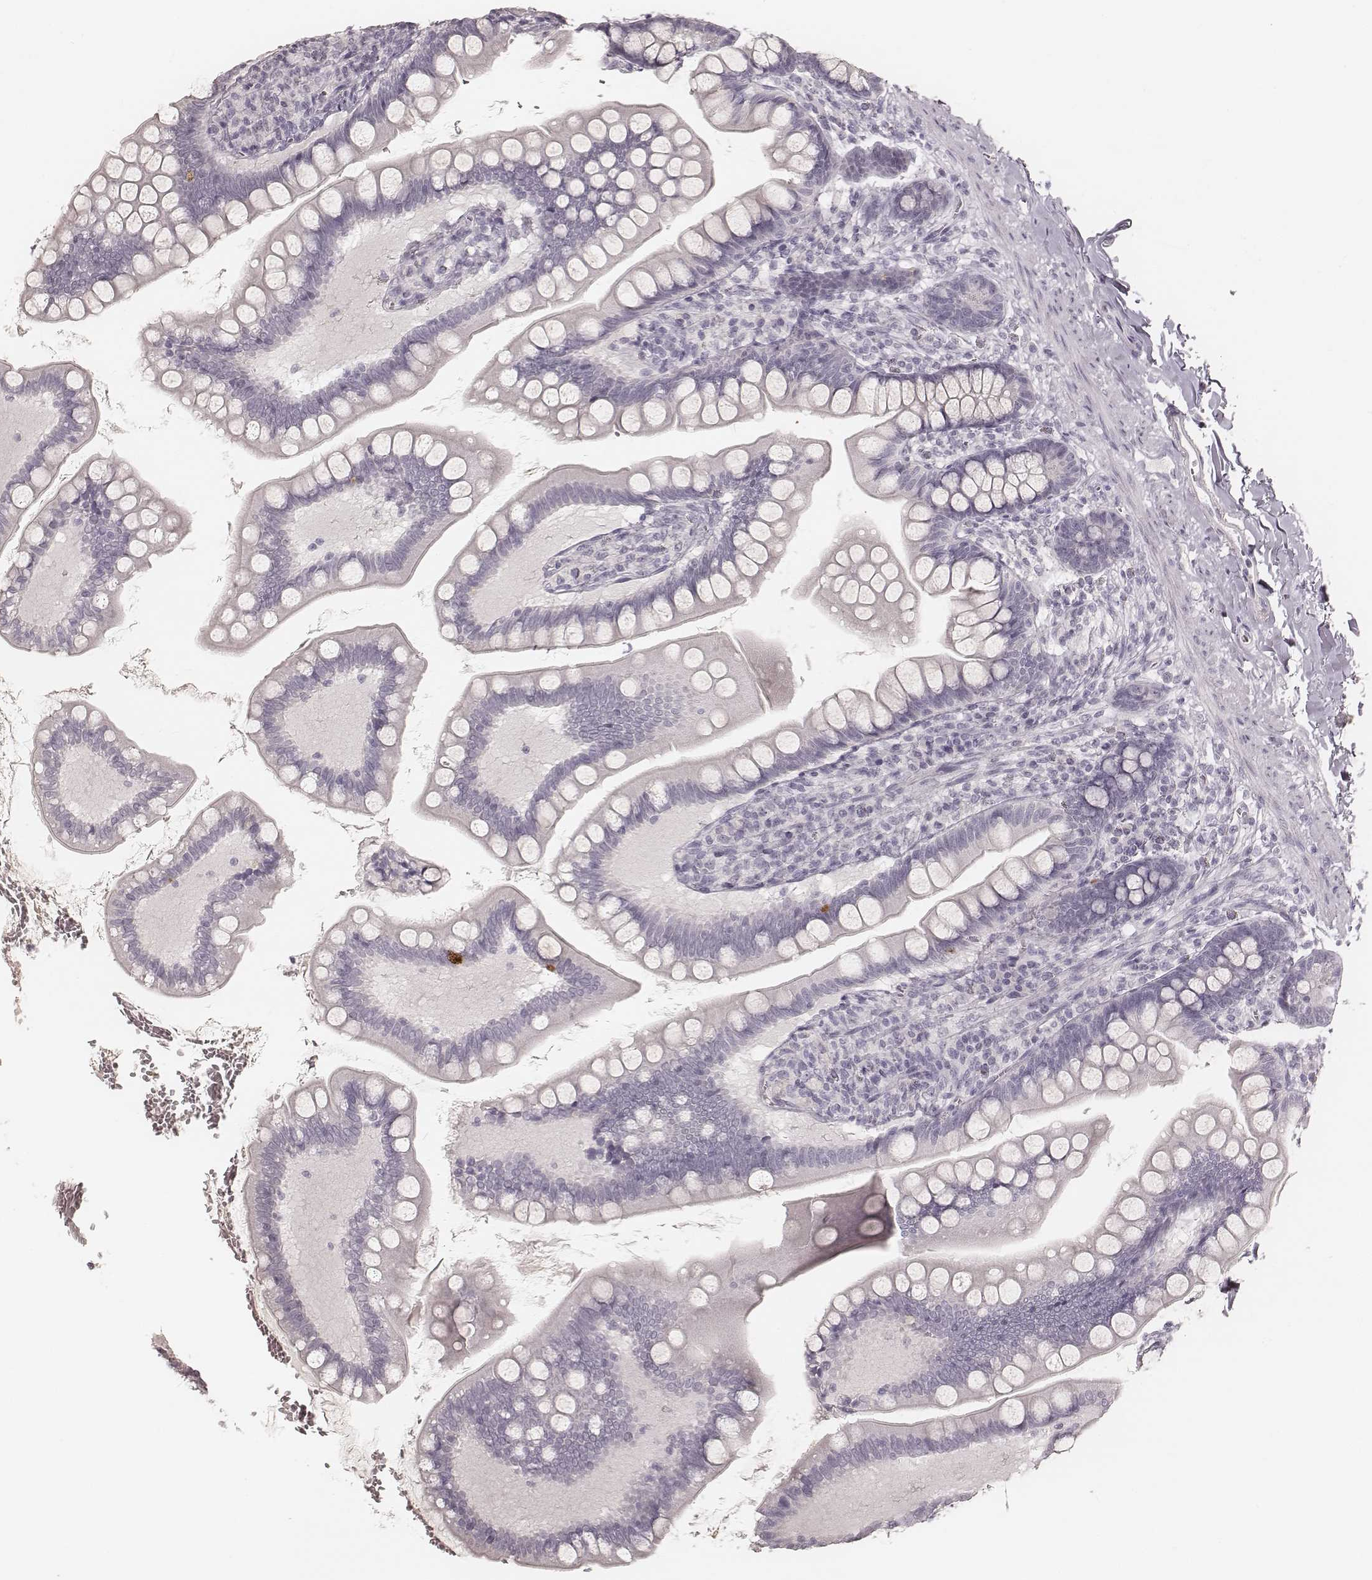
{"staining": {"intensity": "negative", "quantity": "none", "location": "none"}, "tissue": "small intestine", "cell_type": "Glandular cells", "image_type": "normal", "snomed": [{"axis": "morphology", "description": "Normal tissue, NOS"}, {"axis": "topography", "description": "Small intestine"}], "caption": "Glandular cells are negative for brown protein staining in unremarkable small intestine. Brightfield microscopy of immunohistochemistry (IHC) stained with DAB (3,3'-diaminobenzidine) (brown) and hematoxylin (blue), captured at high magnification.", "gene": "KRT26", "patient": {"sex": "female", "age": 56}}